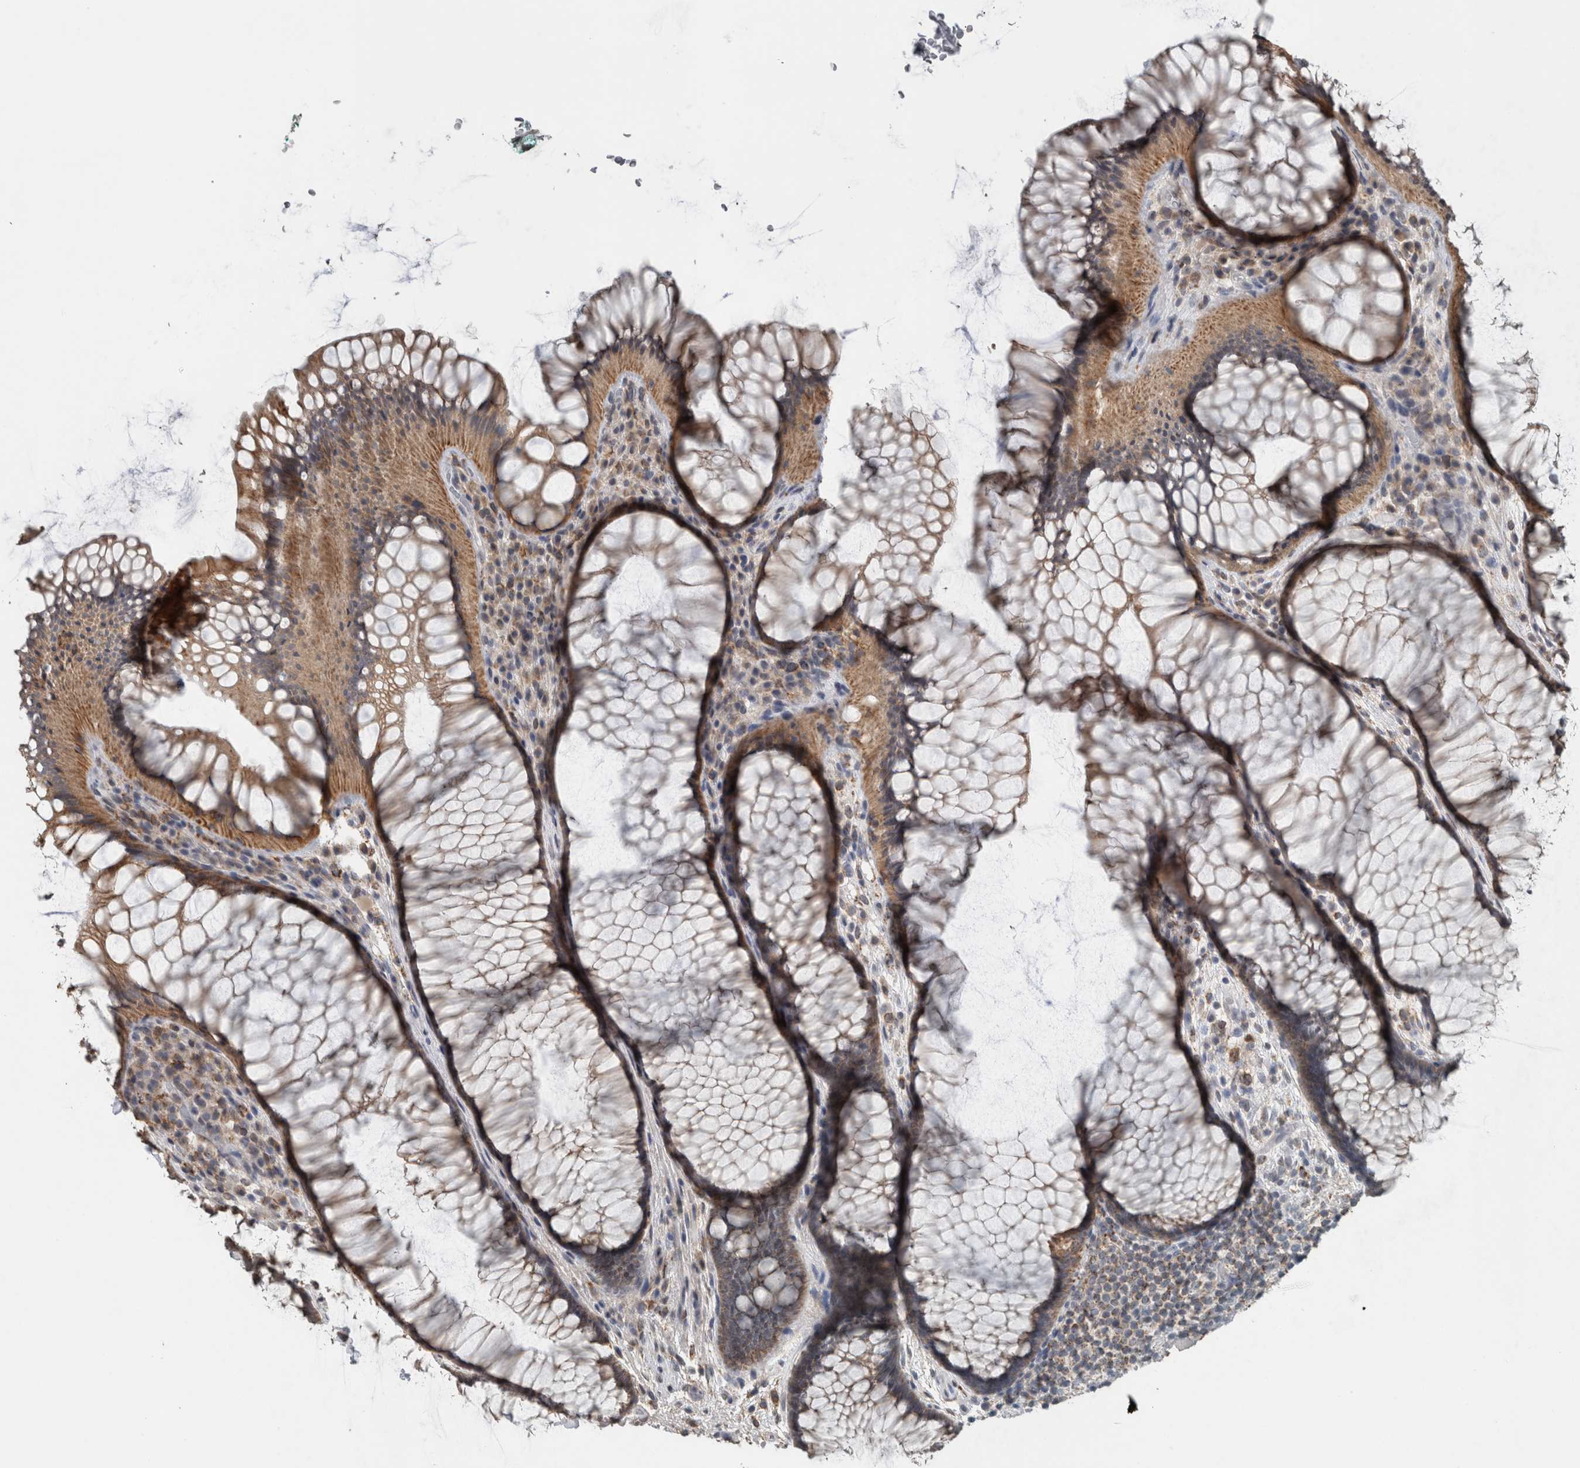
{"staining": {"intensity": "strong", "quantity": ">75%", "location": "cytoplasmic/membranous"}, "tissue": "rectum", "cell_type": "Glandular cells", "image_type": "normal", "snomed": [{"axis": "morphology", "description": "Normal tissue, NOS"}, {"axis": "topography", "description": "Rectum"}], "caption": "Glandular cells show high levels of strong cytoplasmic/membranous staining in approximately >75% of cells in benign rectum. (DAB (3,3'-diaminobenzidine) IHC, brown staining for protein, blue staining for nuclei).", "gene": "ACSF2", "patient": {"sex": "male", "age": 51}}